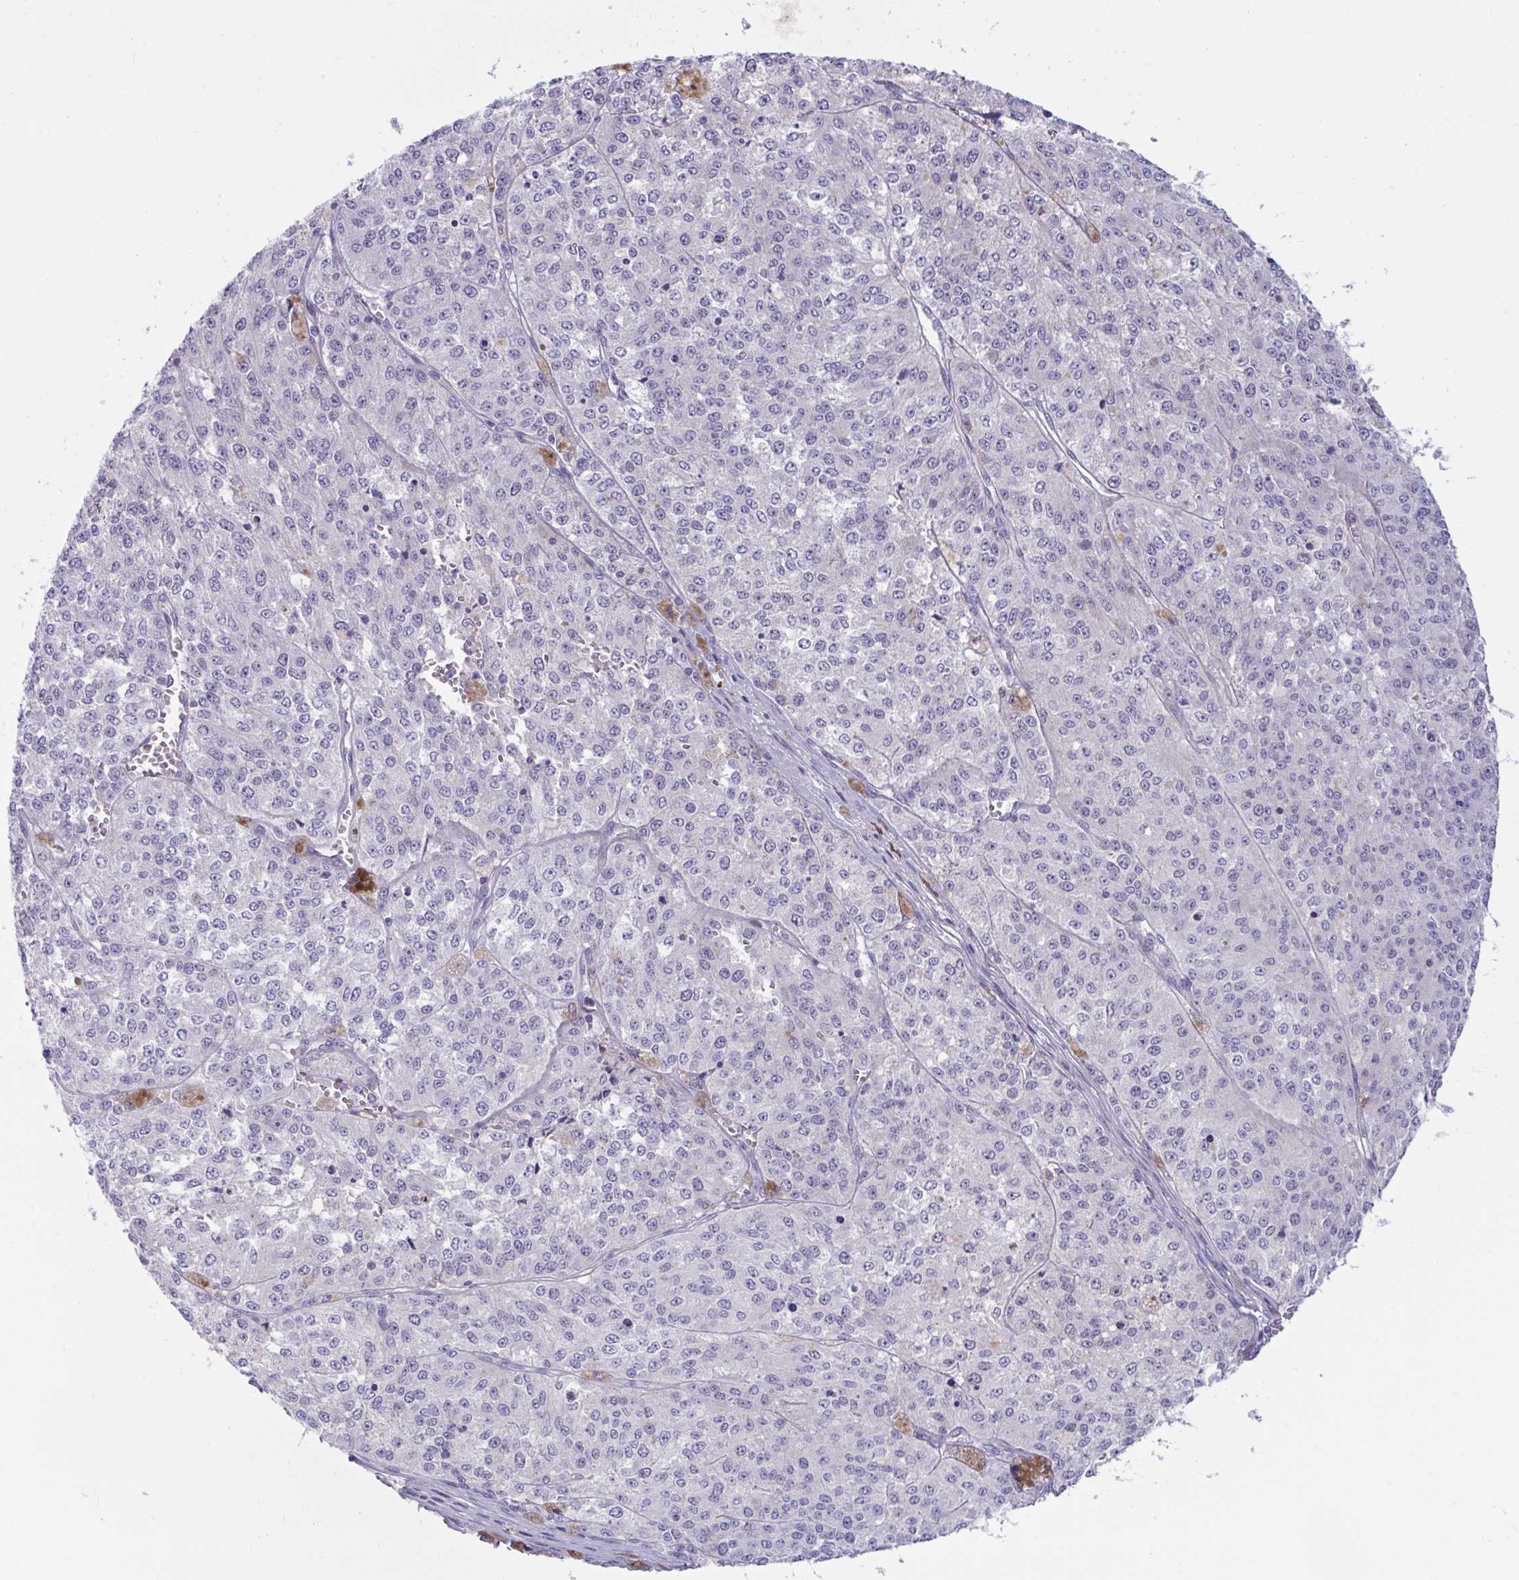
{"staining": {"intensity": "negative", "quantity": "none", "location": "none"}, "tissue": "melanoma", "cell_type": "Tumor cells", "image_type": "cancer", "snomed": [{"axis": "morphology", "description": "Malignant melanoma, Metastatic site"}, {"axis": "topography", "description": "Lymph node"}], "caption": "Malignant melanoma (metastatic site) stained for a protein using immunohistochemistry (IHC) reveals no expression tumor cells.", "gene": "DTX3", "patient": {"sex": "female", "age": 64}}